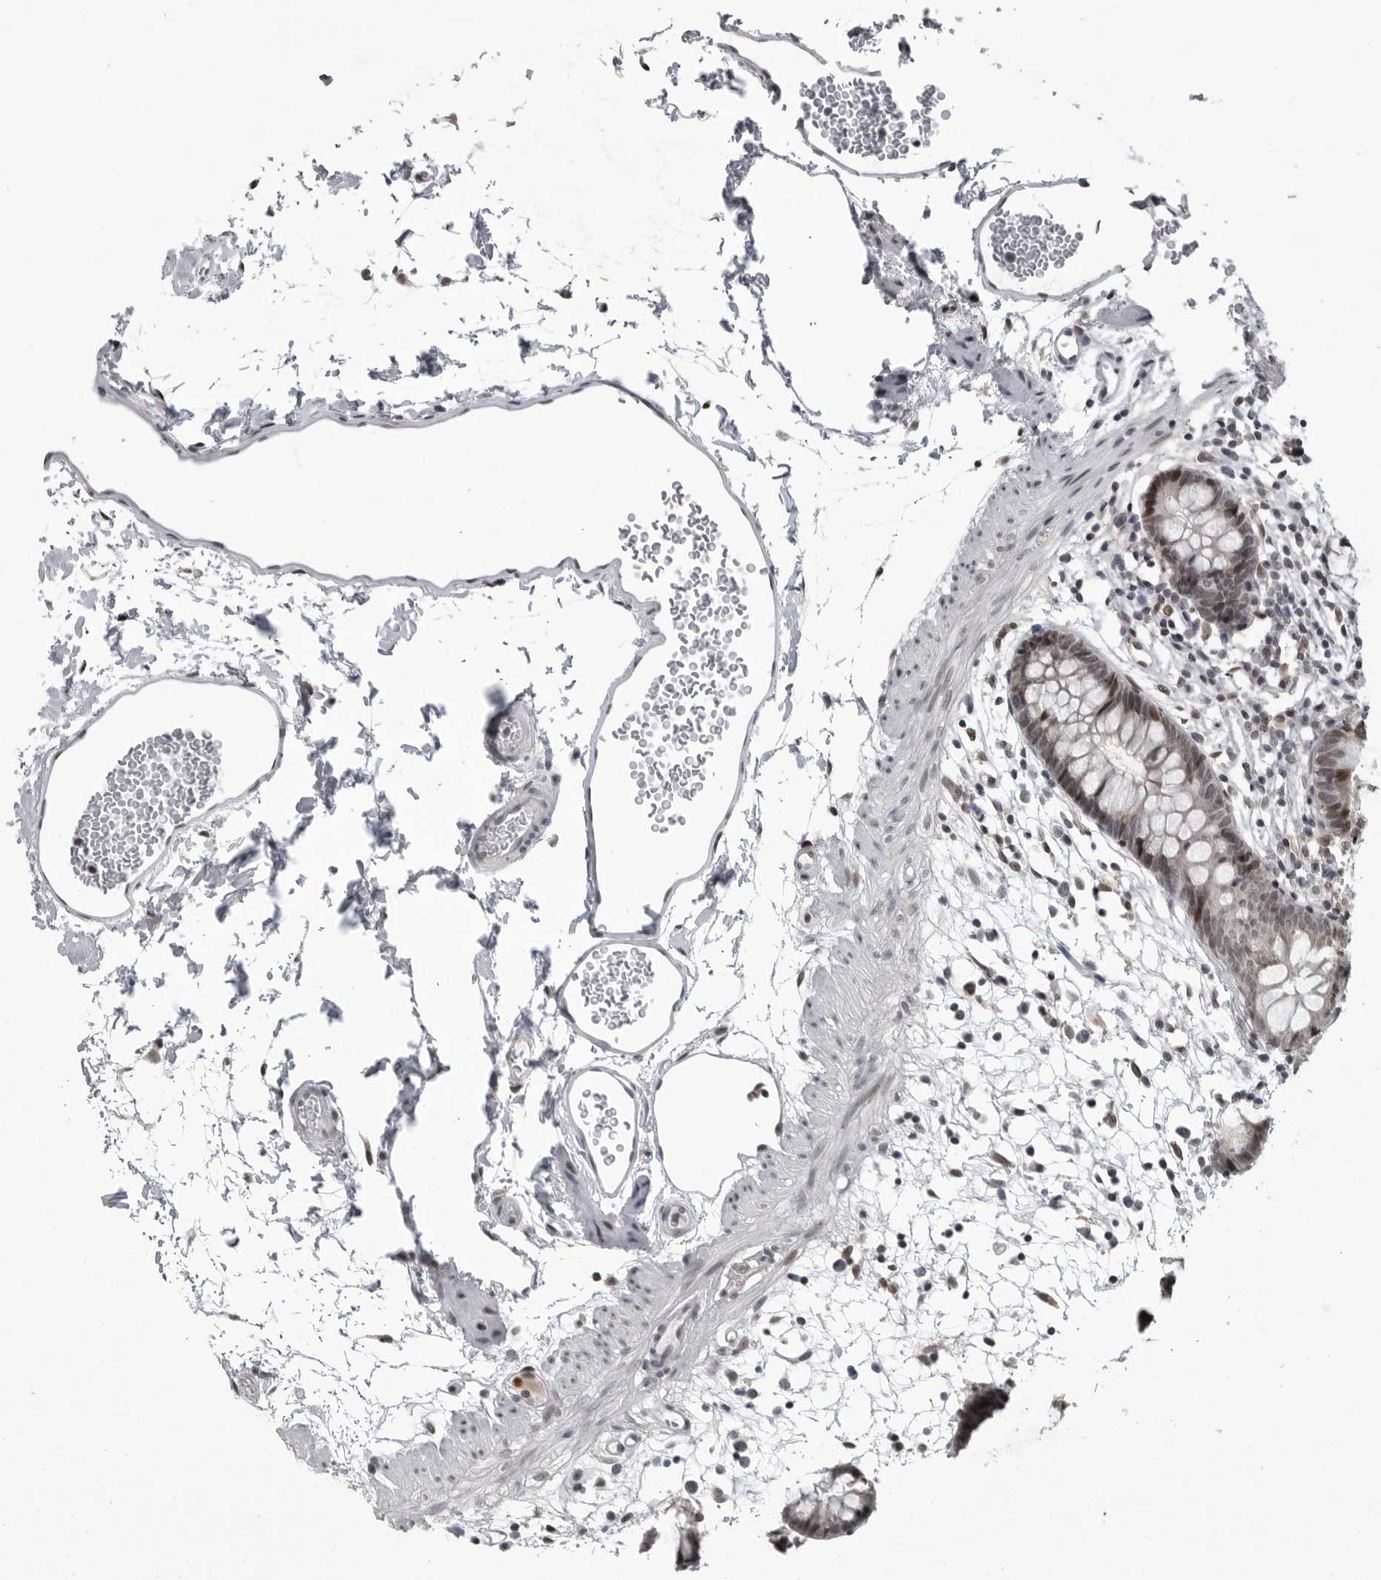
{"staining": {"intensity": "negative", "quantity": "none", "location": "none"}, "tissue": "colon", "cell_type": "Endothelial cells", "image_type": "normal", "snomed": [{"axis": "morphology", "description": "Normal tissue, NOS"}, {"axis": "topography", "description": "Colon"}], "caption": "Protein analysis of normal colon displays no significant staining in endothelial cells.", "gene": "C8orf58", "patient": {"sex": "male", "age": 56}}